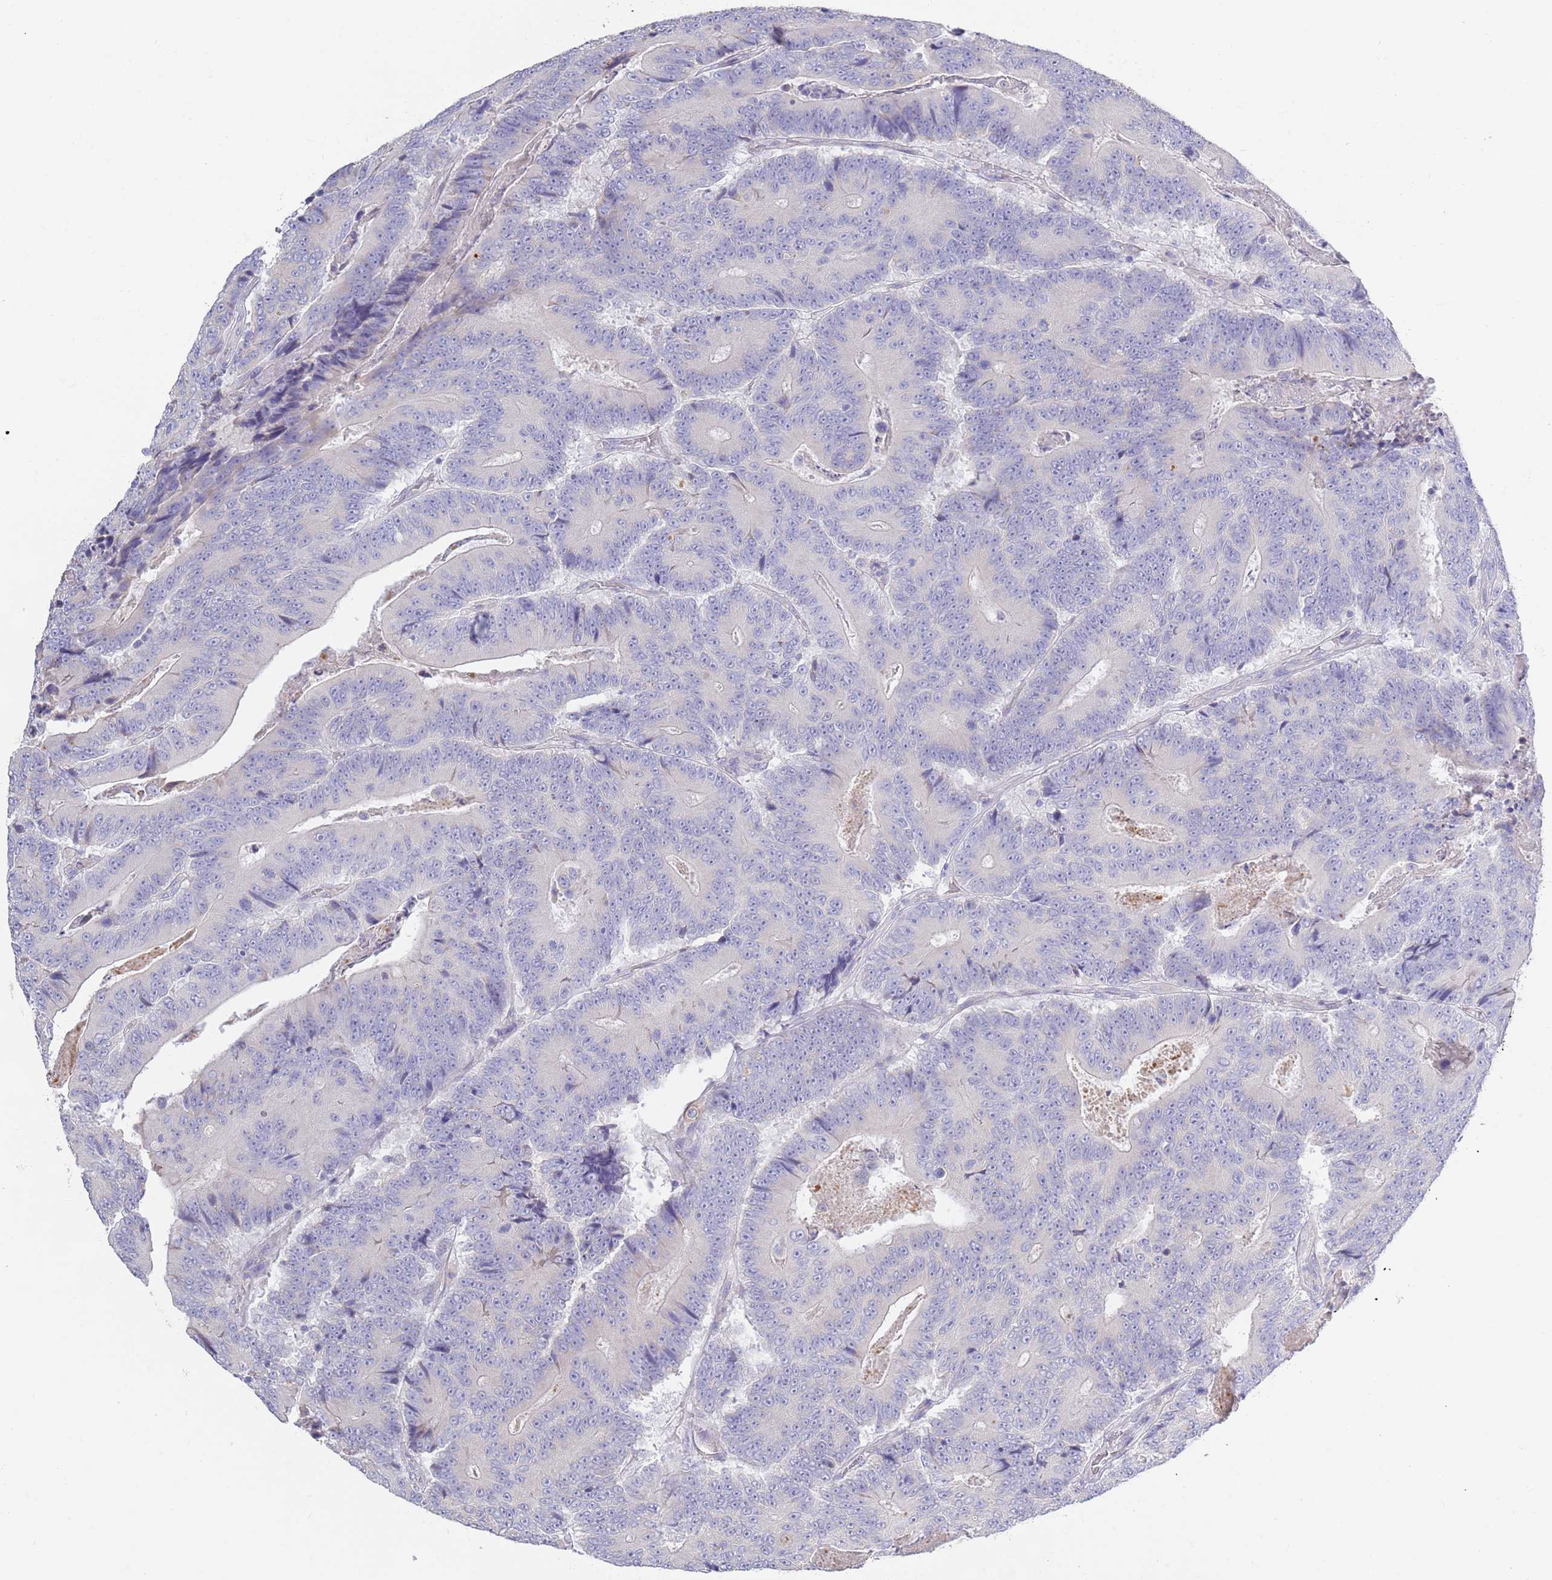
{"staining": {"intensity": "negative", "quantity": "none", "location": "none"}, "tissue": "colorectal cancer", "cell_type": "Tumor cells", "image_type": "cancer", "snomed": [{"axis": "morphology", "description": "Adenocarcinoma, NOS"}, {"axis": "topography", "description": "Colon"}], "caption": "Tumor cells show no significant protein staining in colorectal adenocarcinoma.", "gene": "CCDC149", "patient": {"sex": "male", "age": 83}}